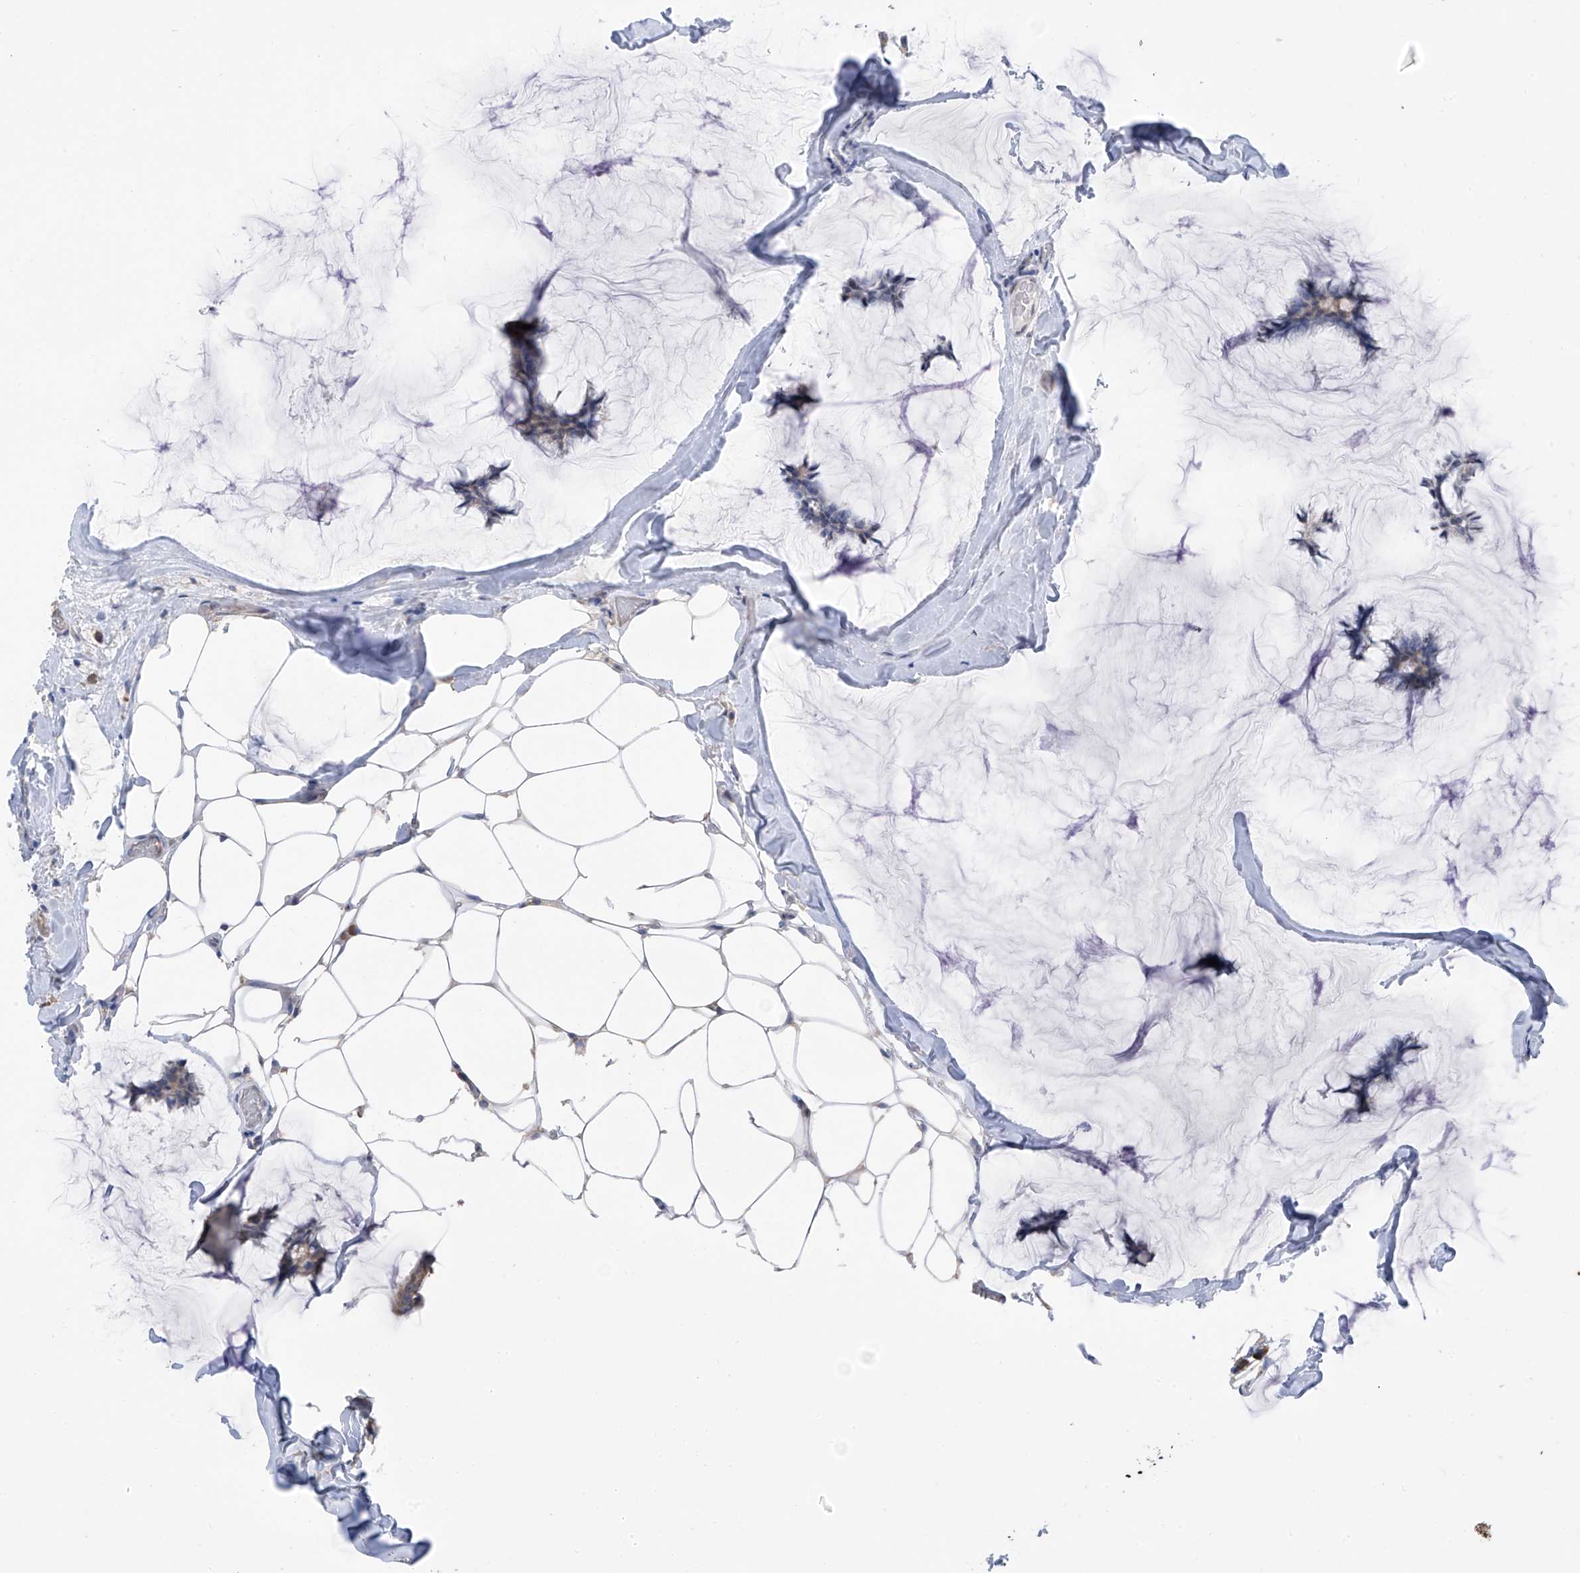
{"staining": {"intensity": "weak", "quantity": "25%-75%", "location": "cytoplasmic/membranous"}, "tissue": "breast cancer", "cell_type": "Tumor cells", "image_type": "cancer", "snomed": [{"axis": "morphology", "description": "Duct carcinoma"}, {"axis": "topography", "description": "Breast"}], "caption": "Immunohistochemistry (IHC) histopathology image of human breast invasive ductal carcinoma stained for a protein (brown), which demonstrates low levels of weak cytoplasmic/membranous expression in approximately 25%-75% of tumor cells.", "gene": "RPL4", "patient": {"sex": "female", "age": 93}}